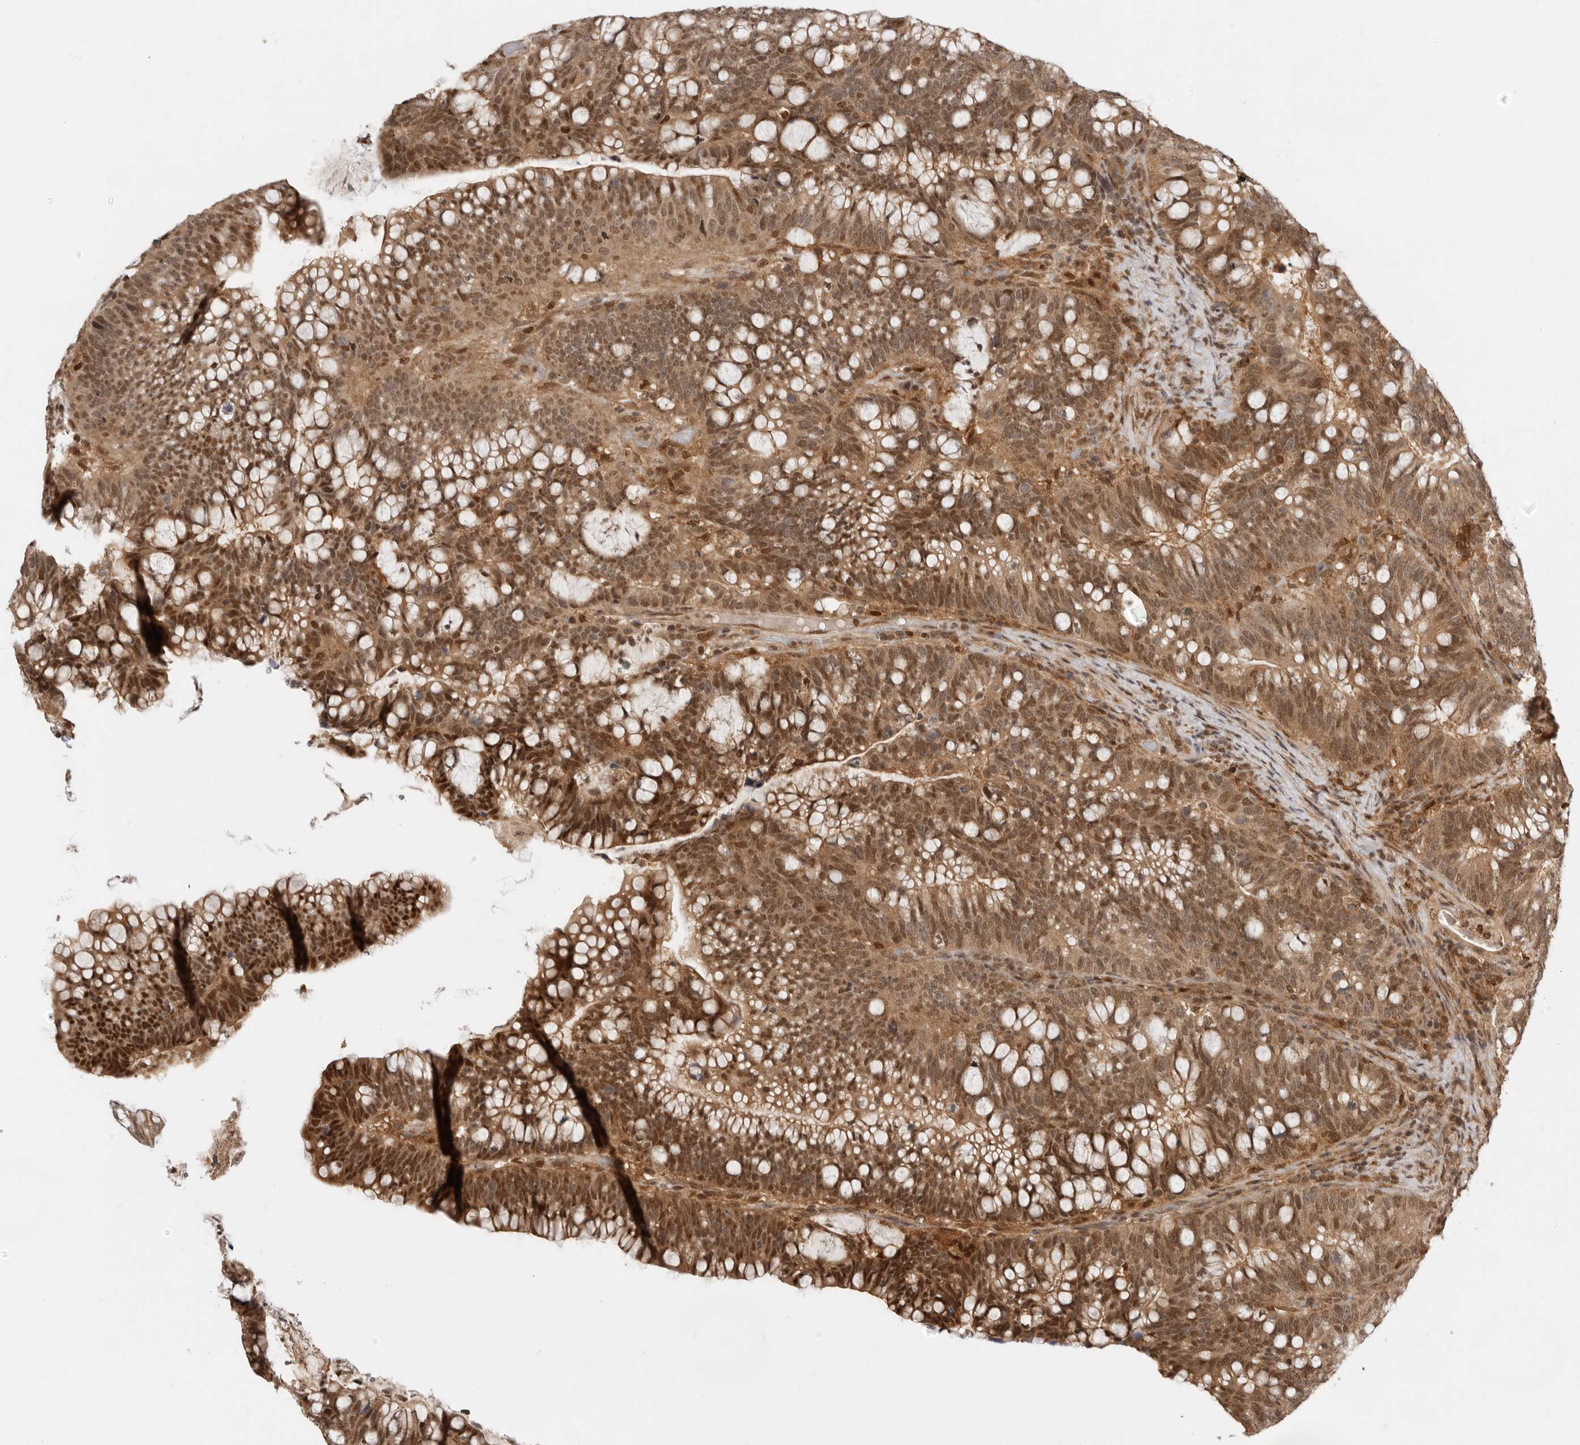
{"staining": {"intensity": "moderate", "quantity": ">75%", "location": "cytoplasmic/membranous,nuclear"}, "tissue": "colorectal cancer", "cell_type": "Tumor cells", "image_type": "cancer", "snomed": [{"axis": "morphology", "description": "Adenocarcinoma, NOS"}, {"axis": "topography", "description": "Colon"}], "caption": "This histopathology image shows colorectal cancer (adenocarcinoma) stained with IHC to label a protein in brown. The cytoplasmic/membranous and nuclear of tumor cells show moderate positivity for the protein. Nuclei are counter-stained blue.", "gene": "ADPRS", "patient": {"sex": "female", "age": 66}}